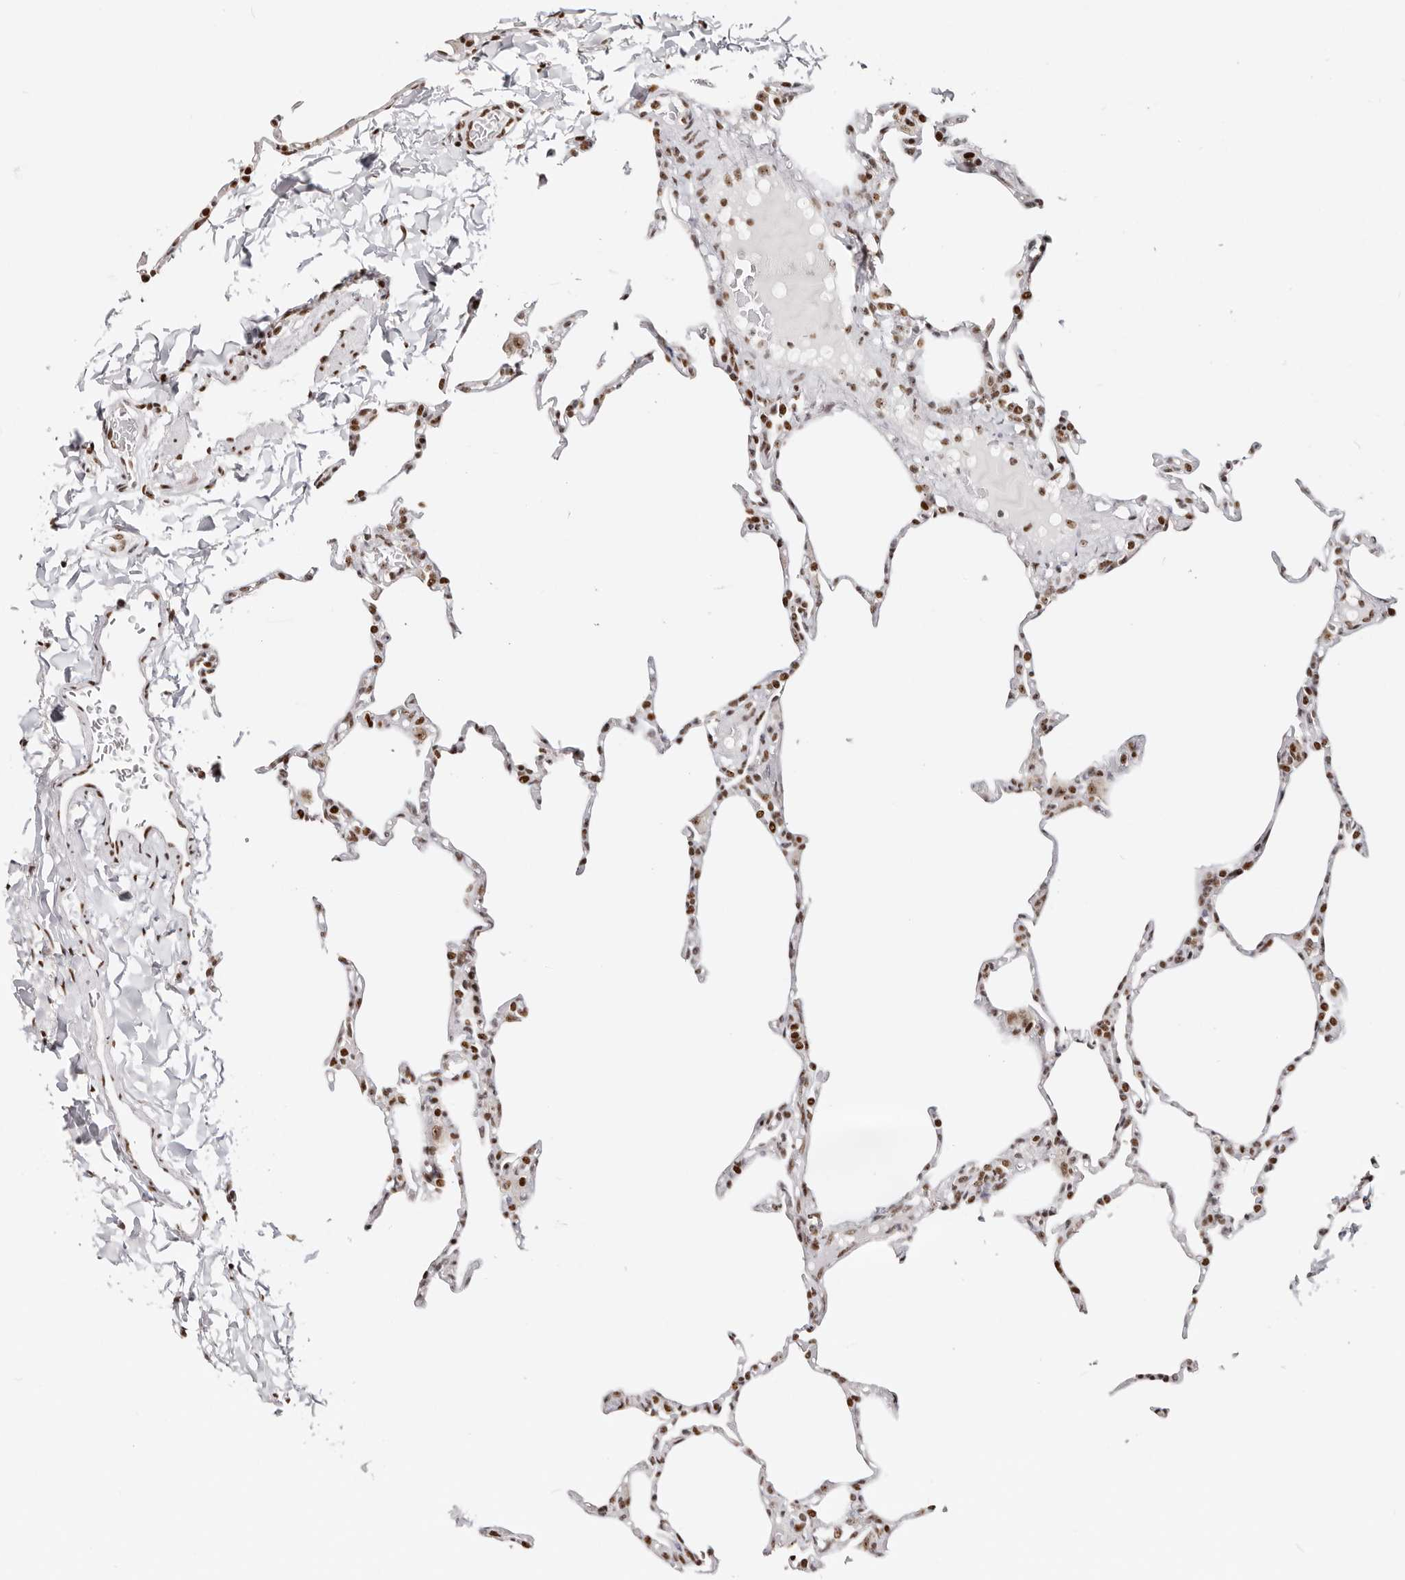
{"staining": {"intensity": "moderate", "quantity": "<25%", "location": "nuclear"}, "tissue": "lung", "cell_type": "Alveolar cells", "image_type": "normal", "snomed": [{"axis": "morphology", "description": "Normal tissue, NOS"}, {"axis": "topography", "description": "Lung"}], "caption": "DAB immunohistochemical staining of normal human lung demonstrates moderate nuclear protein expression in approximately <25% of alveolar cells.", "gene": "IQGAP3", "patient": {"sex": "male", "age": 20}}